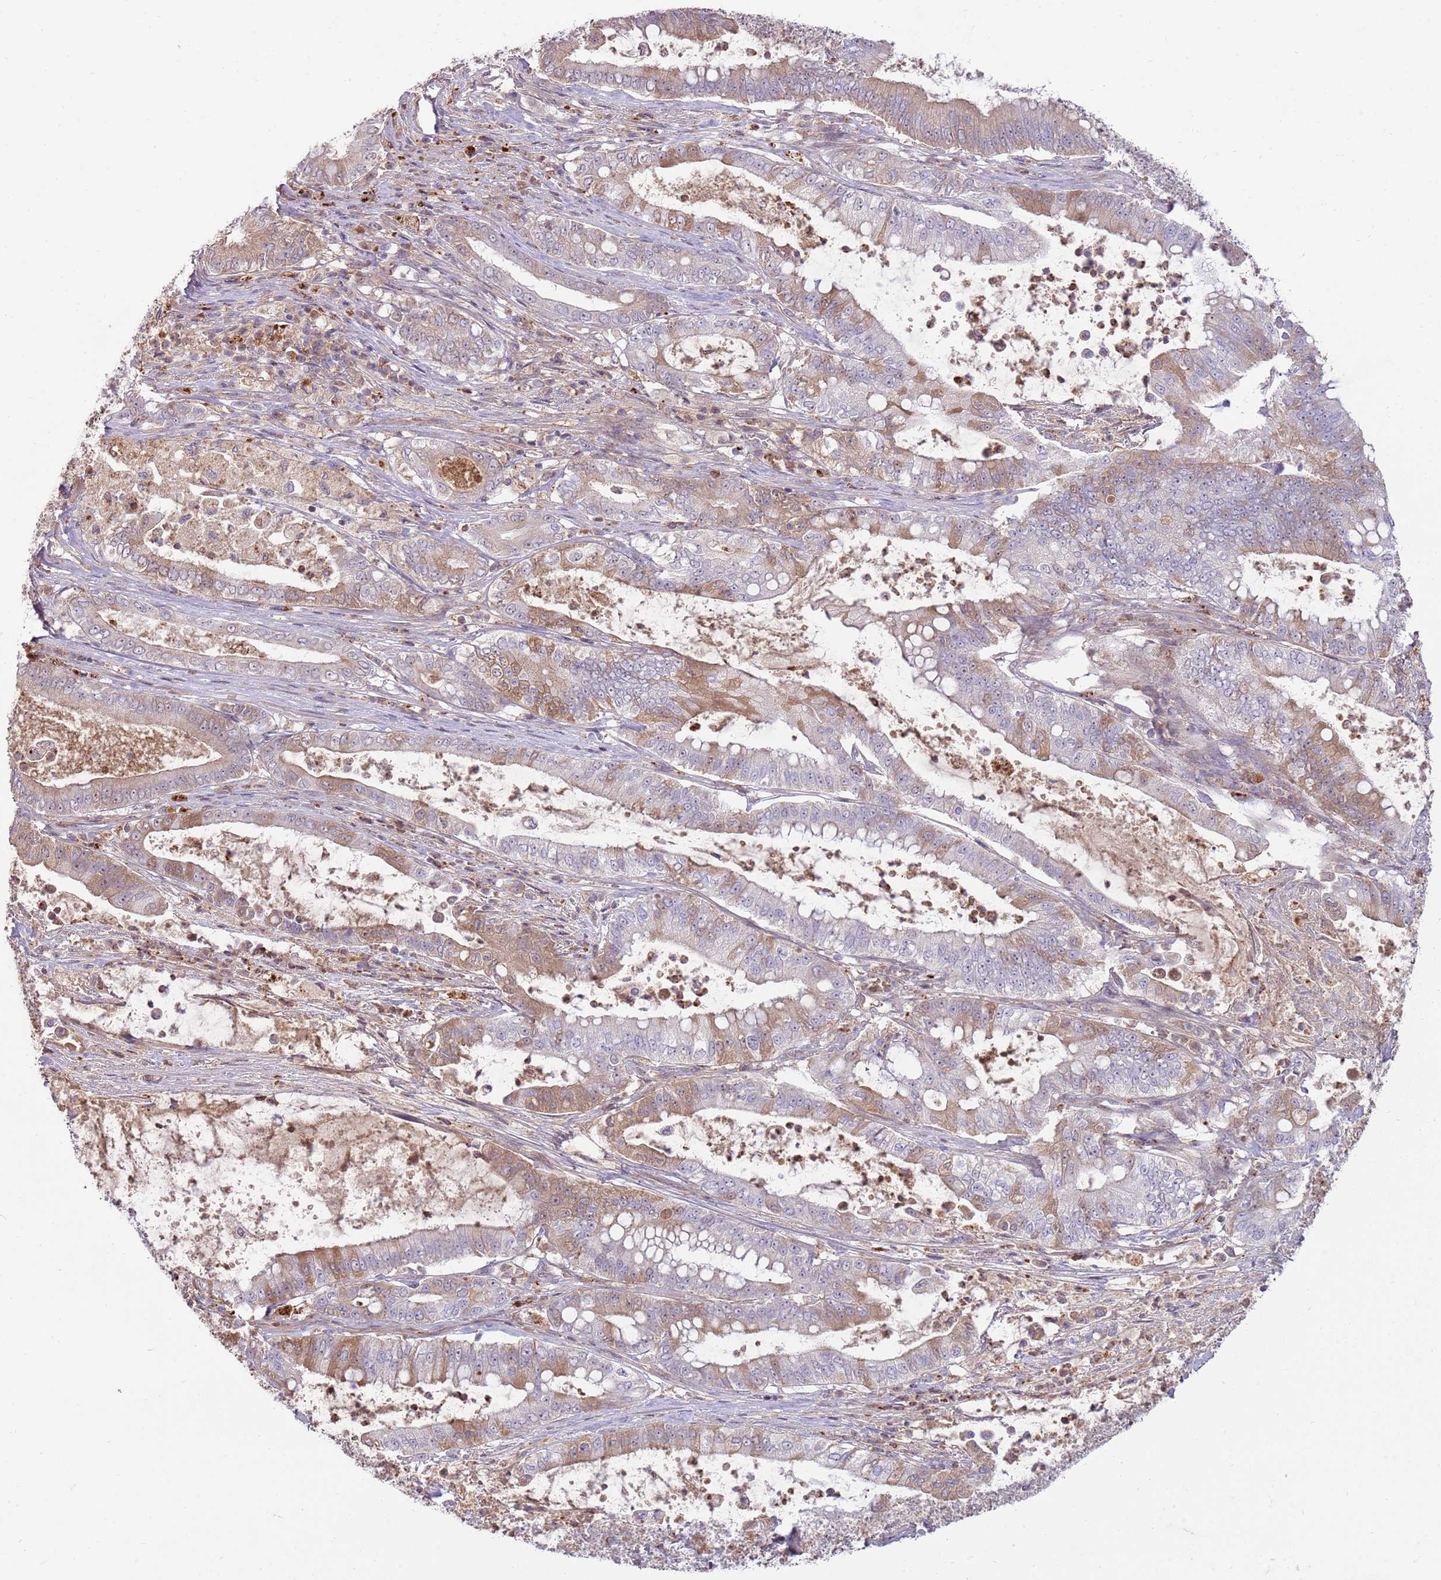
{"staining": {"intensity": "weak", "quantity": "25%-75%", "location": "cytoplasmic/membranous,nuclear"}, "tissue": "pancreatic cancer", "cell_type": "Tumor cells", "image_type": "cancer", "snomed": [{"axis": "morphology", "description": "Adenocarcinoma, NOS"}, {"axis": "topography", "description": "Pancreas"}], "caption": "The immunohistochemical stain shows weak cytoplasmic/membranous and nuclear positivity in tumor cells of adenocarcinoma (pancreatic) tissue. (Brightfield microscopy of DAB IHC at high magnification).", "gene": "NBPF6", "patient": {"sex": "male", "age": 71}}